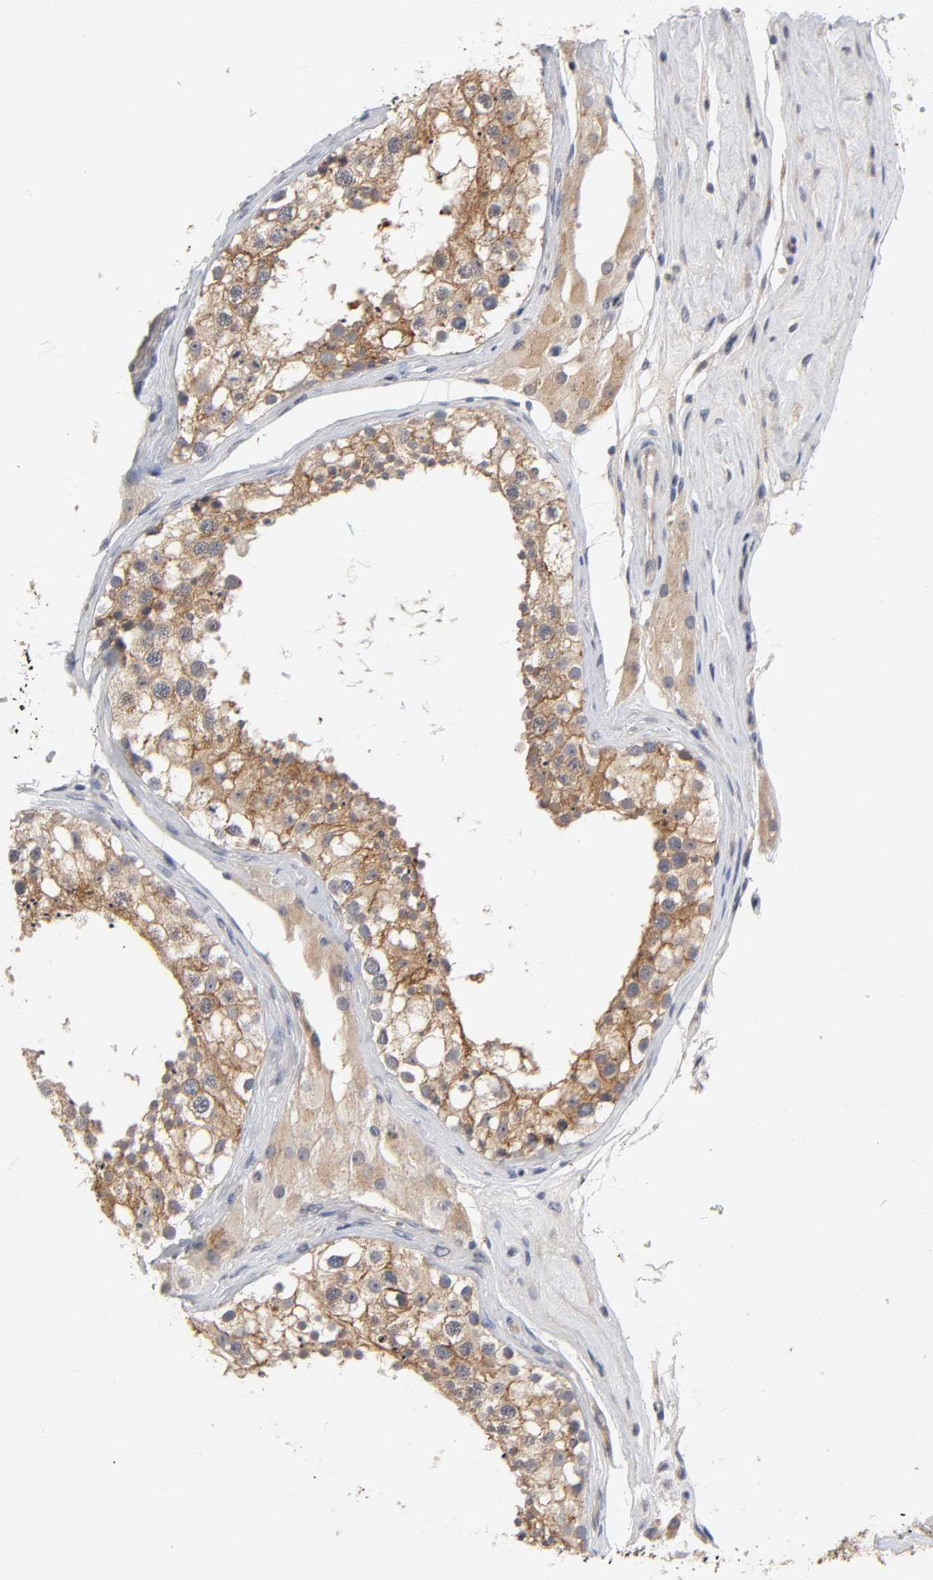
{"staining": {"intensity": "moderate", "quantity": ">75%", "location": "cytoplasmic/membranous"}, "tissue": "testis", "cell_type": "Cells in seminiferous ducts", "image_type": "normal", "snomed": [{"axis": "morphology", "description": "Normal tissue, NOS"}, {"axis": "topography", "description": "Testis"}], "caption": "Moderate cytoplasmic/membranous positivity for a protein is seen in about >75% of cells in seminiferous ducts of unremarkable testis using immunohistochemistry.", "gene": "CXADR", "patient": {"sex": "male", "age": 68}}